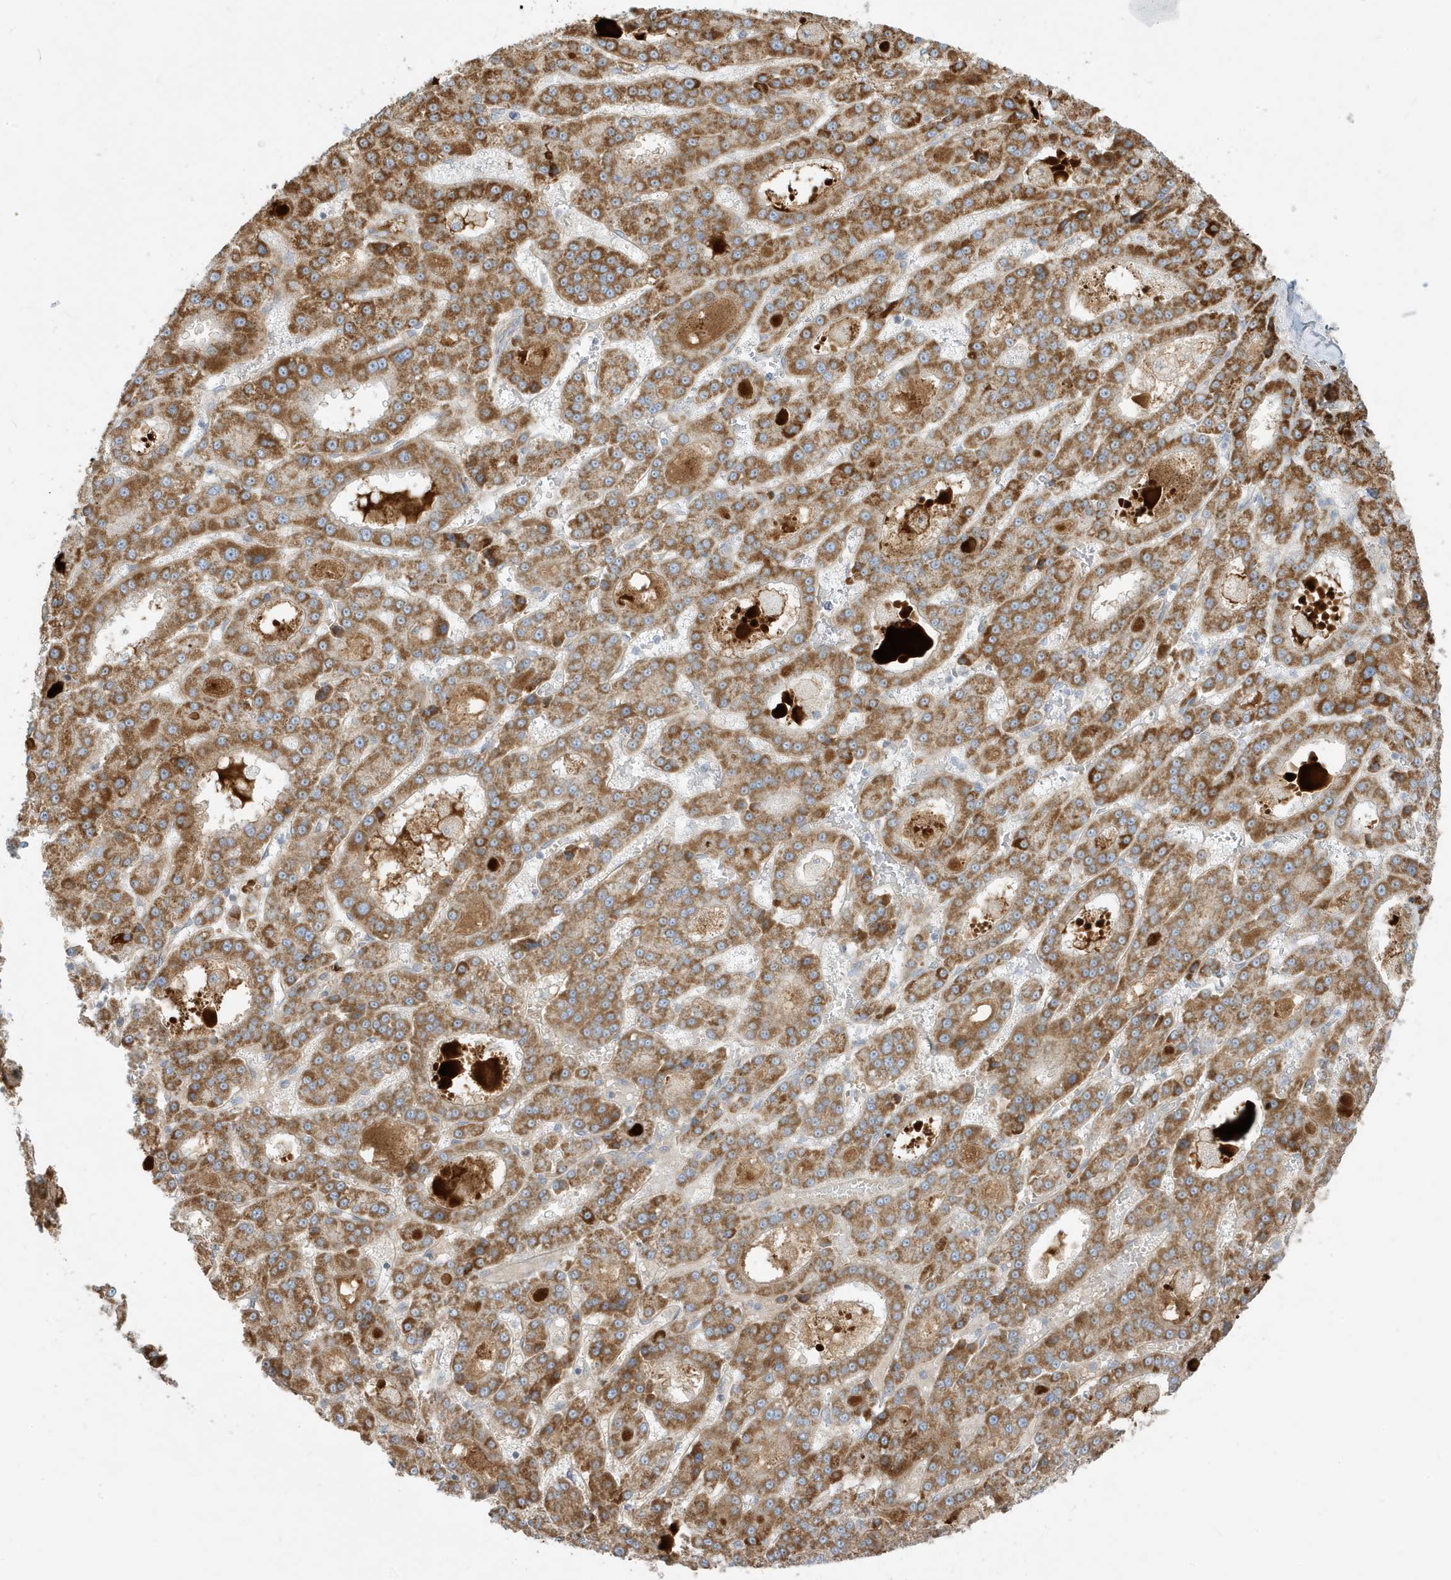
{"staining": {"intensity": "strong", "quantity": ">75%", "location": "cytoplasmic/membranous"}, "tissue": "liver cancer", "cell_type": "Tumor cells", "image_type": "cancer", "snomed": [{"axis": "morphology", "description": "Carcinoma, Hepatocellular, NOS"}, {"axis": "topography", "description": "Liver"}], "caption": "Protein analysis of liver hepatocellular carcinoma tissue reveals strong cytoplasmic/membranous staining in approximately >75% of tumor cells.", "gene": "IFT57", "patient": {"sex": "male", "age": 70}}